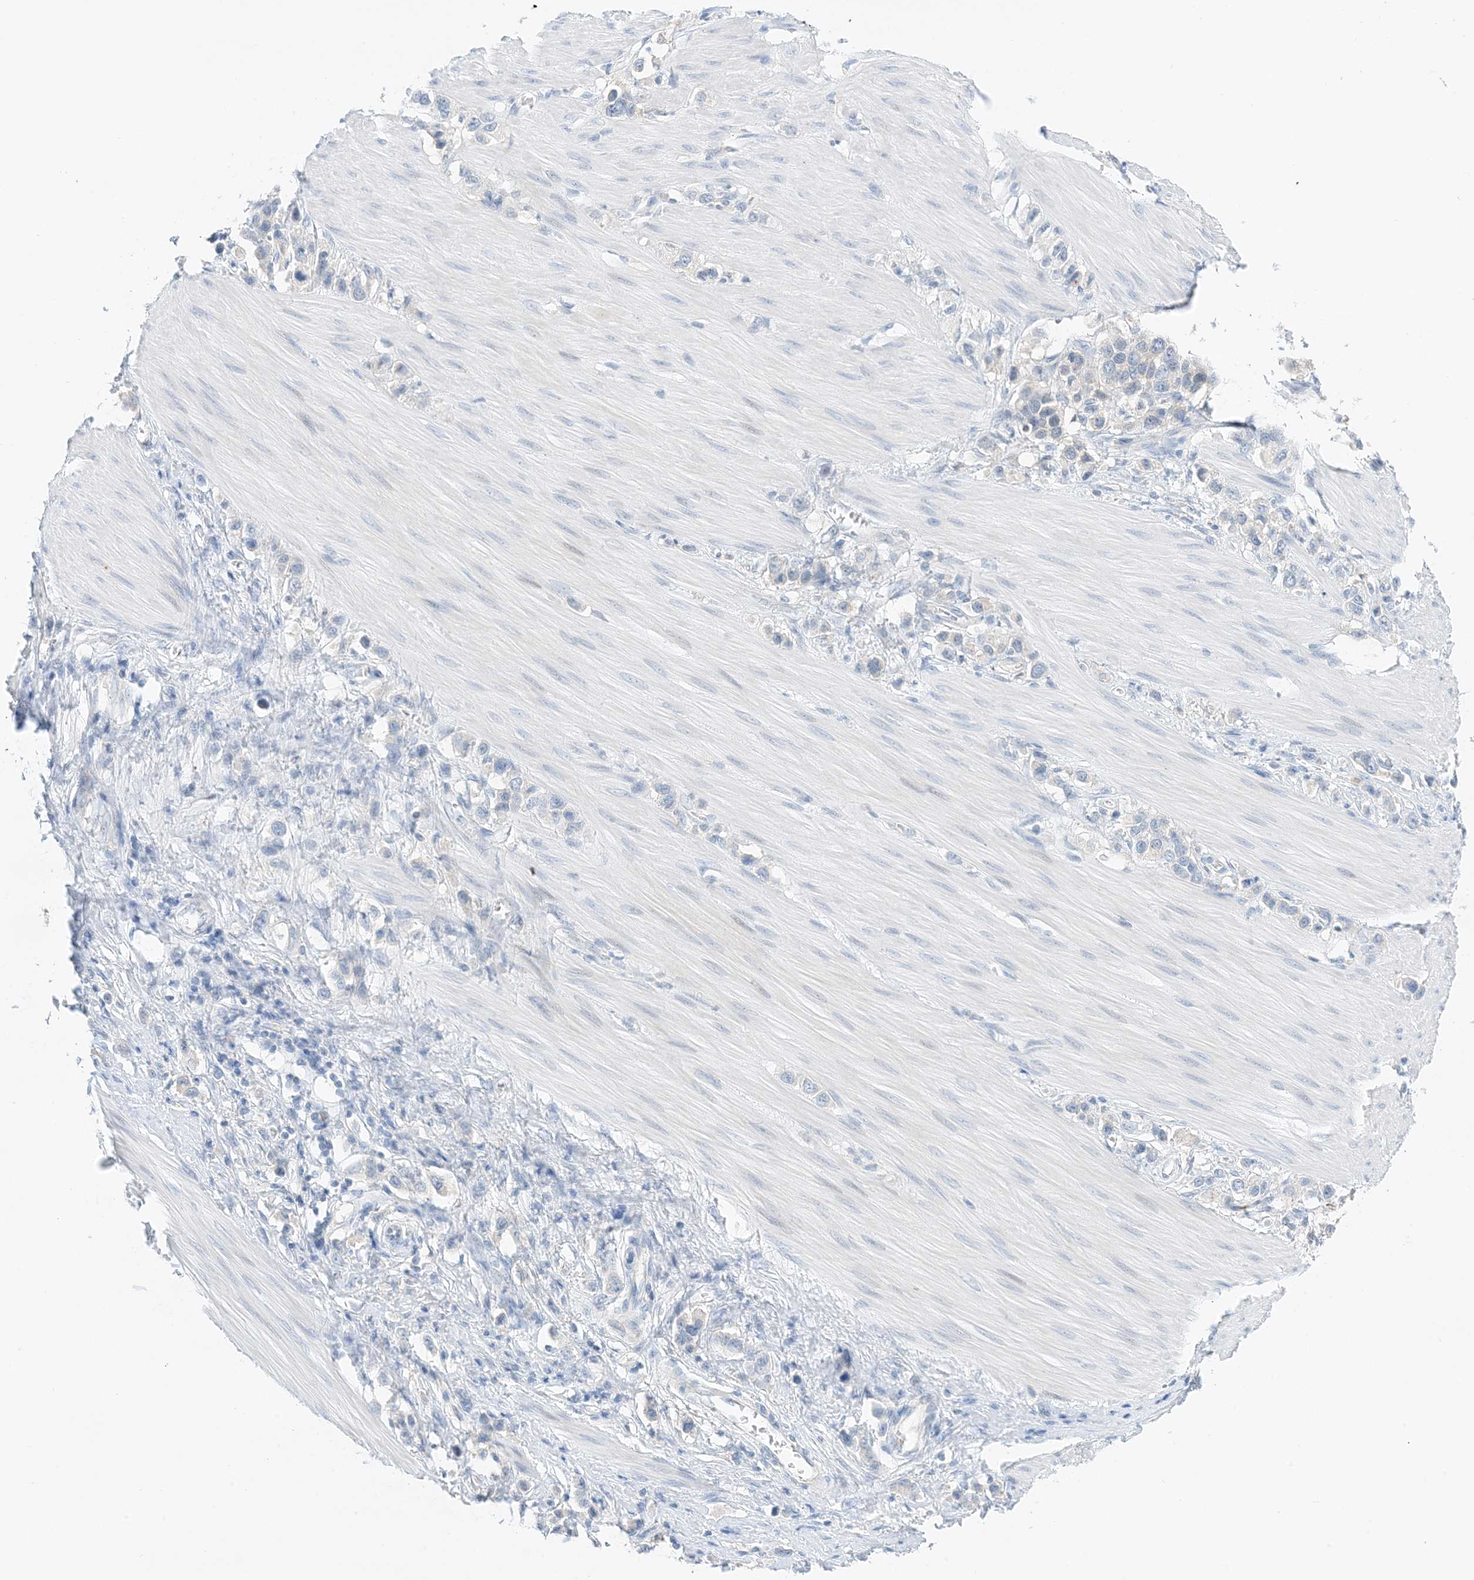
{"staining": {"intensity": "negative", "quantity": "none", "location": "none"}, "tissue": "stomach cancer", "cell_type": "Tumor cells", "image_type": "cancer", "snomed": [{"axis": "morphology", "description": "Adenocarcinoma, NOS"}, {"axis": "topography", "description": "Stomach"}], "caption": "This is an IHC histopathology image of stomach cancer. There is no positivity in tumor cells.", "gene": "KIFBP", "patient": {"sex": "female", "age": 65}}